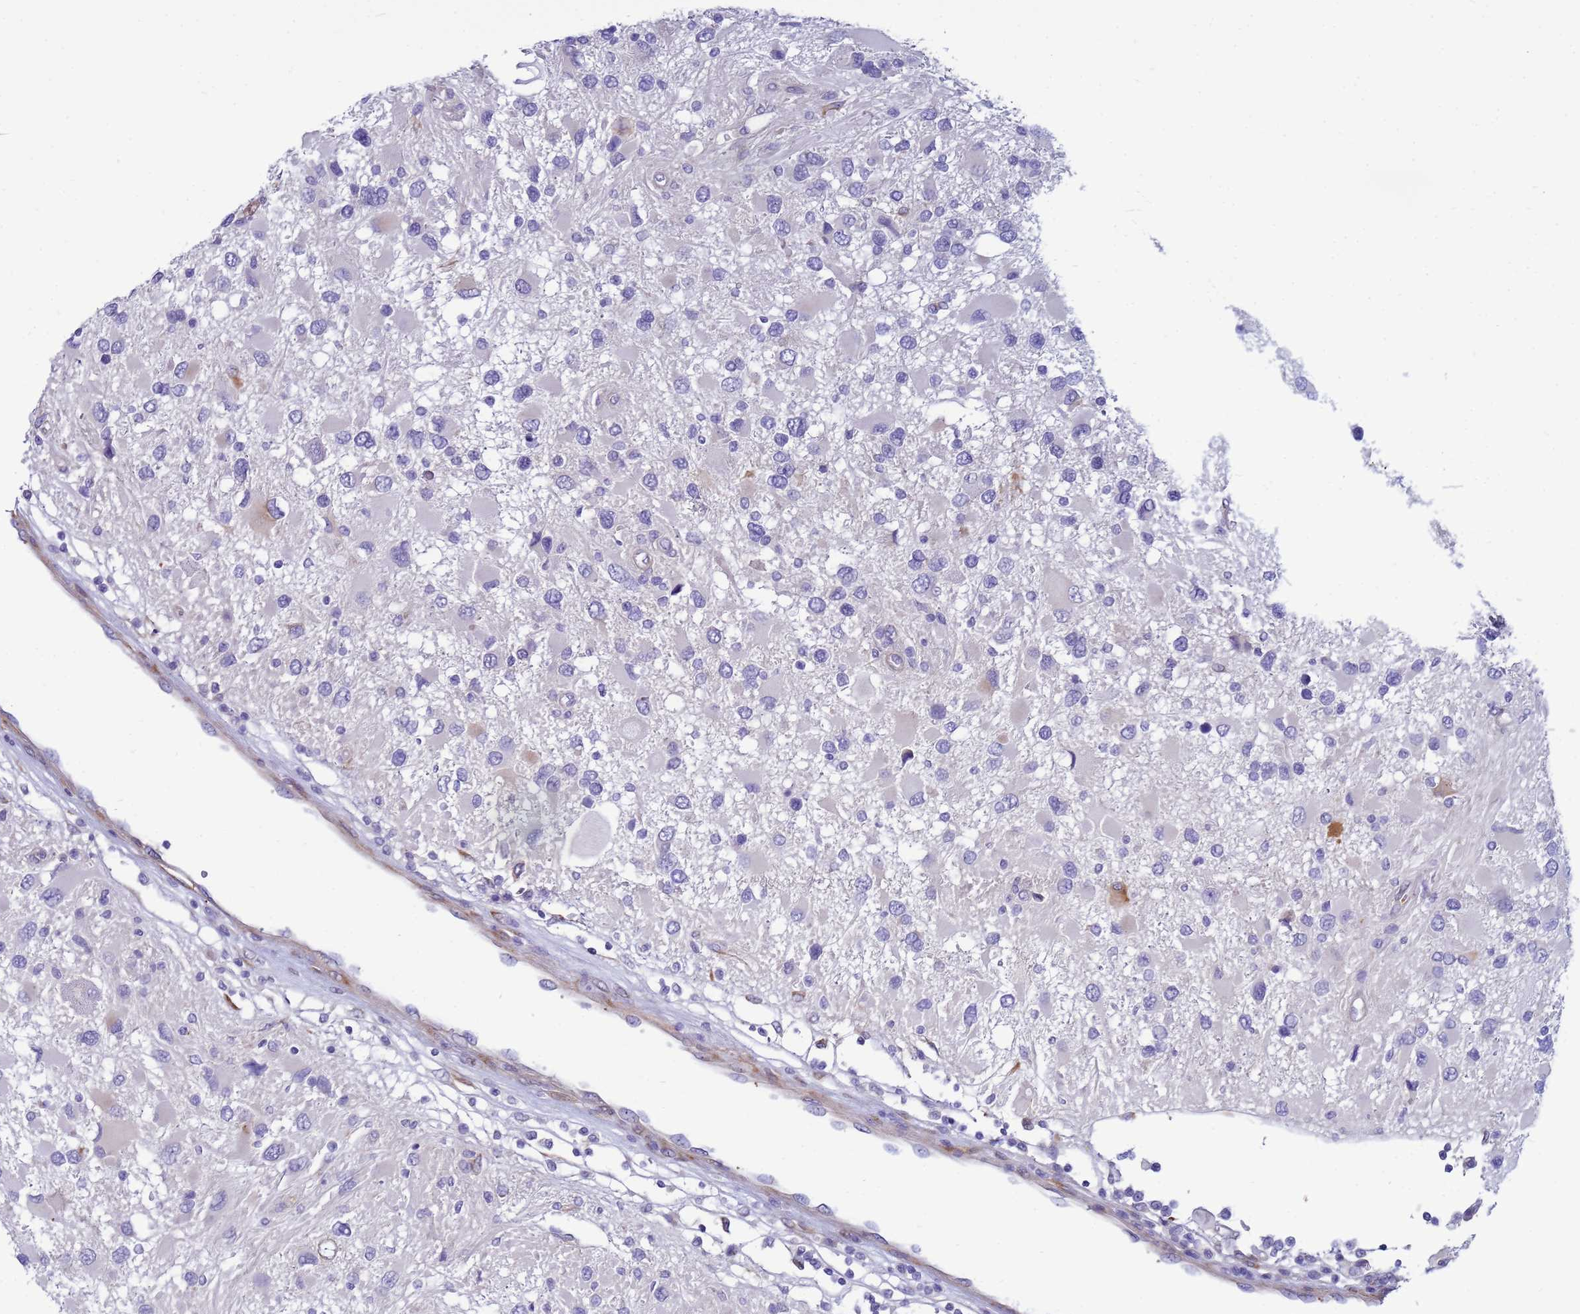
{"staining": {"intensity": "negative", "quantity": "none", "location": "none"}, "tissue": "glioma", "cell_type": "Tumor cells", "image_type": "cancer", "snomed": [{"axis": "morphology", "description": "Glioma, malignant, High grade"}, {"axis": "topography", "description": "Brain"}], "caption": "An immunohistochemistry micrograph of malignant high-grade glioma is shown. There is no staining in tumor cells of malignant high-grade glioma. The staining is performed using DAB brown chromogen with nuclei counter-stained in using hematoxylin.", "gene": "TRPC6", "patient": {"sex": "male", "age": 53}}